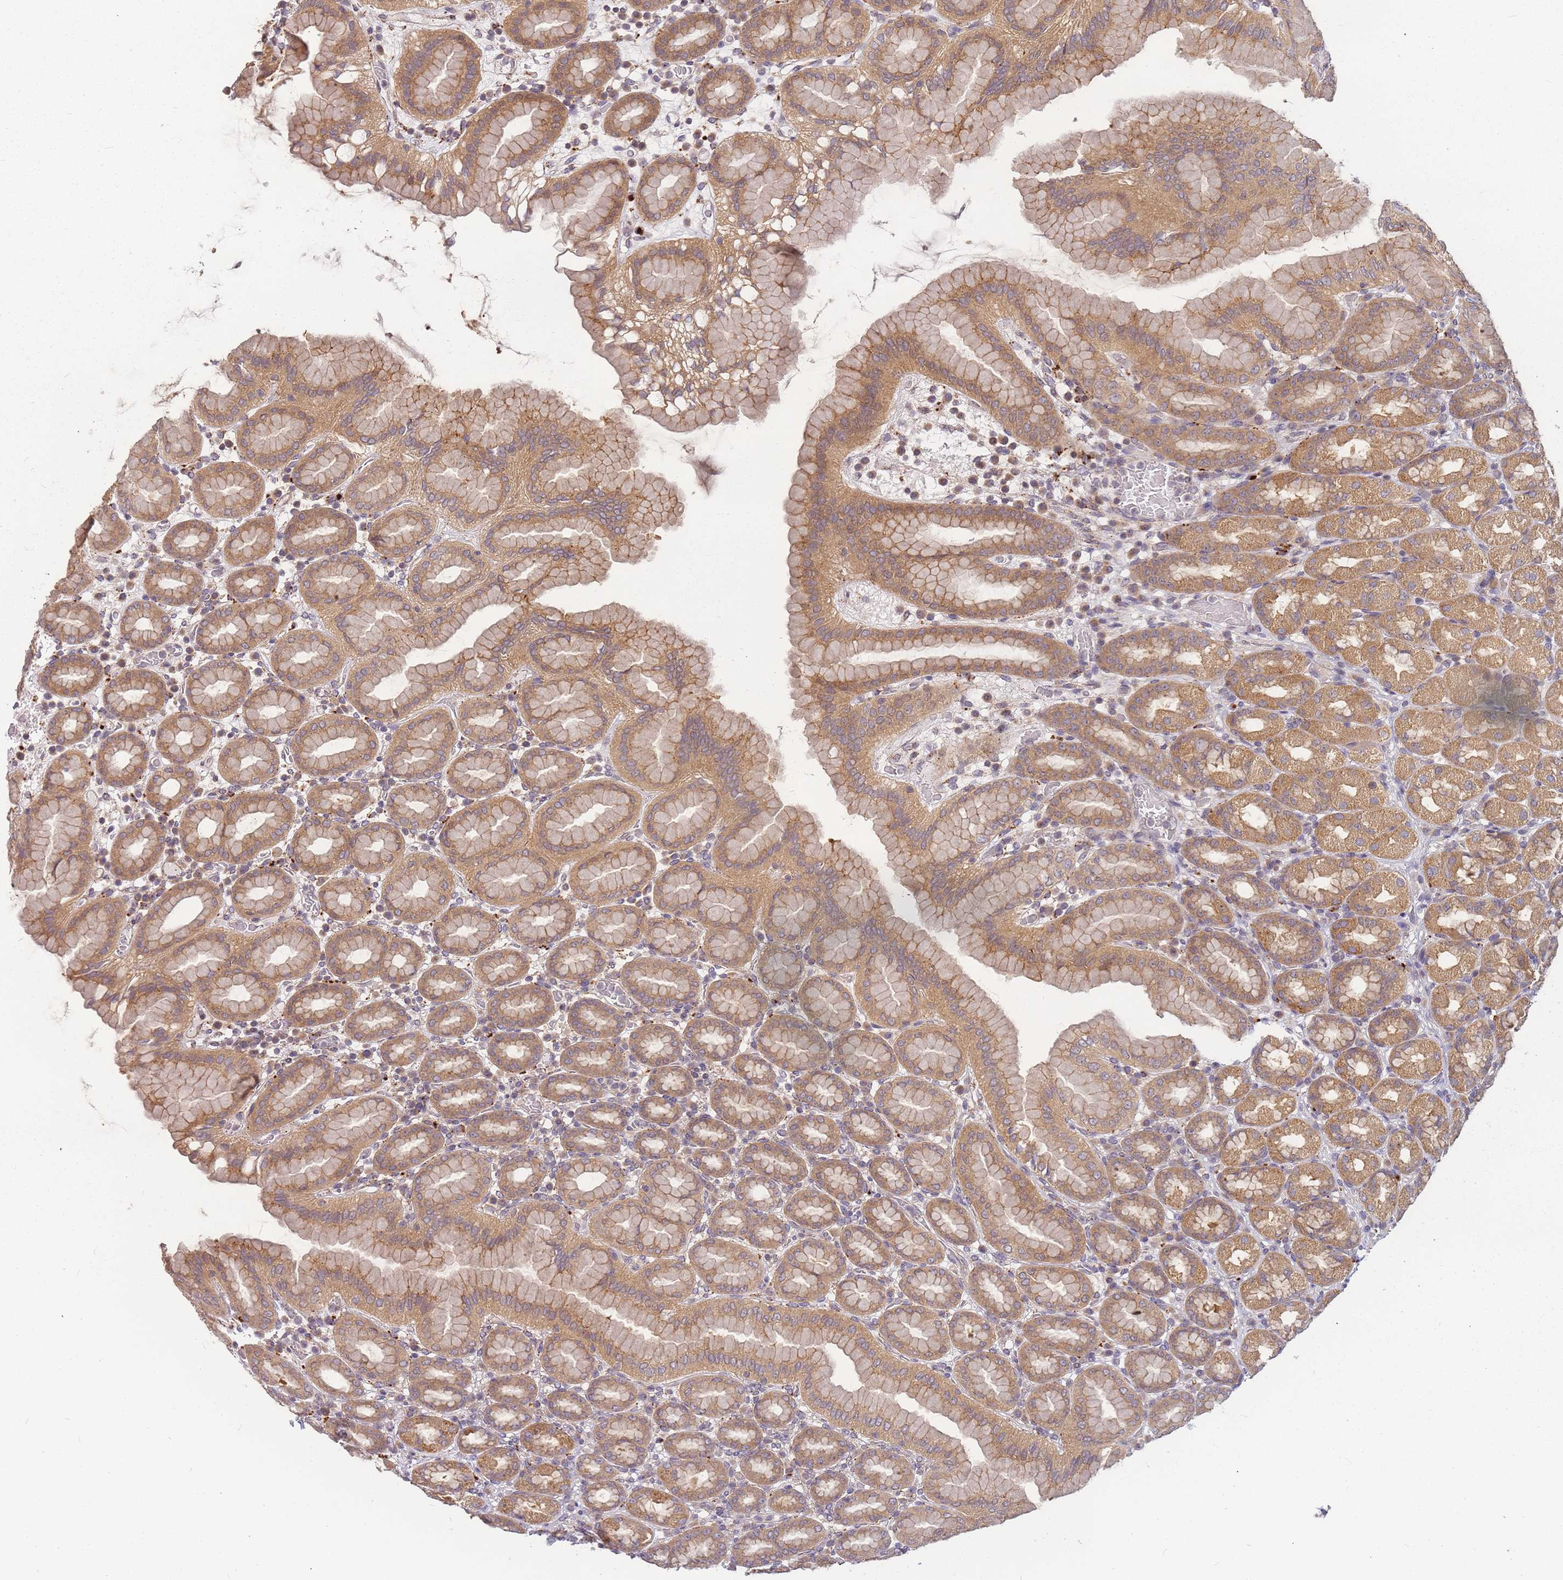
{"staining": {"intensity": "moderate", "quantity": ">75%", "location": "cytoplasmic/membranous"}, "tissue": "stomach", "cell_type": "Glandular cells", "image_type": "normal", "snomed": [{"axis": "morphology", "description": "Normal tissue, NOS"}, {"axis": "topography", "description": "Stomach, upper"}], "caption": "This micrograph exhibits benign stomach stained with immunohistochemistry to label a protein in brown. The cytoplasmic/membranous of glandular cells show moderate positivity for the protein. Nuclei are counter-stained blue.", "gene": "ATG5", "patient": {"sex": "male", "age": 68}}